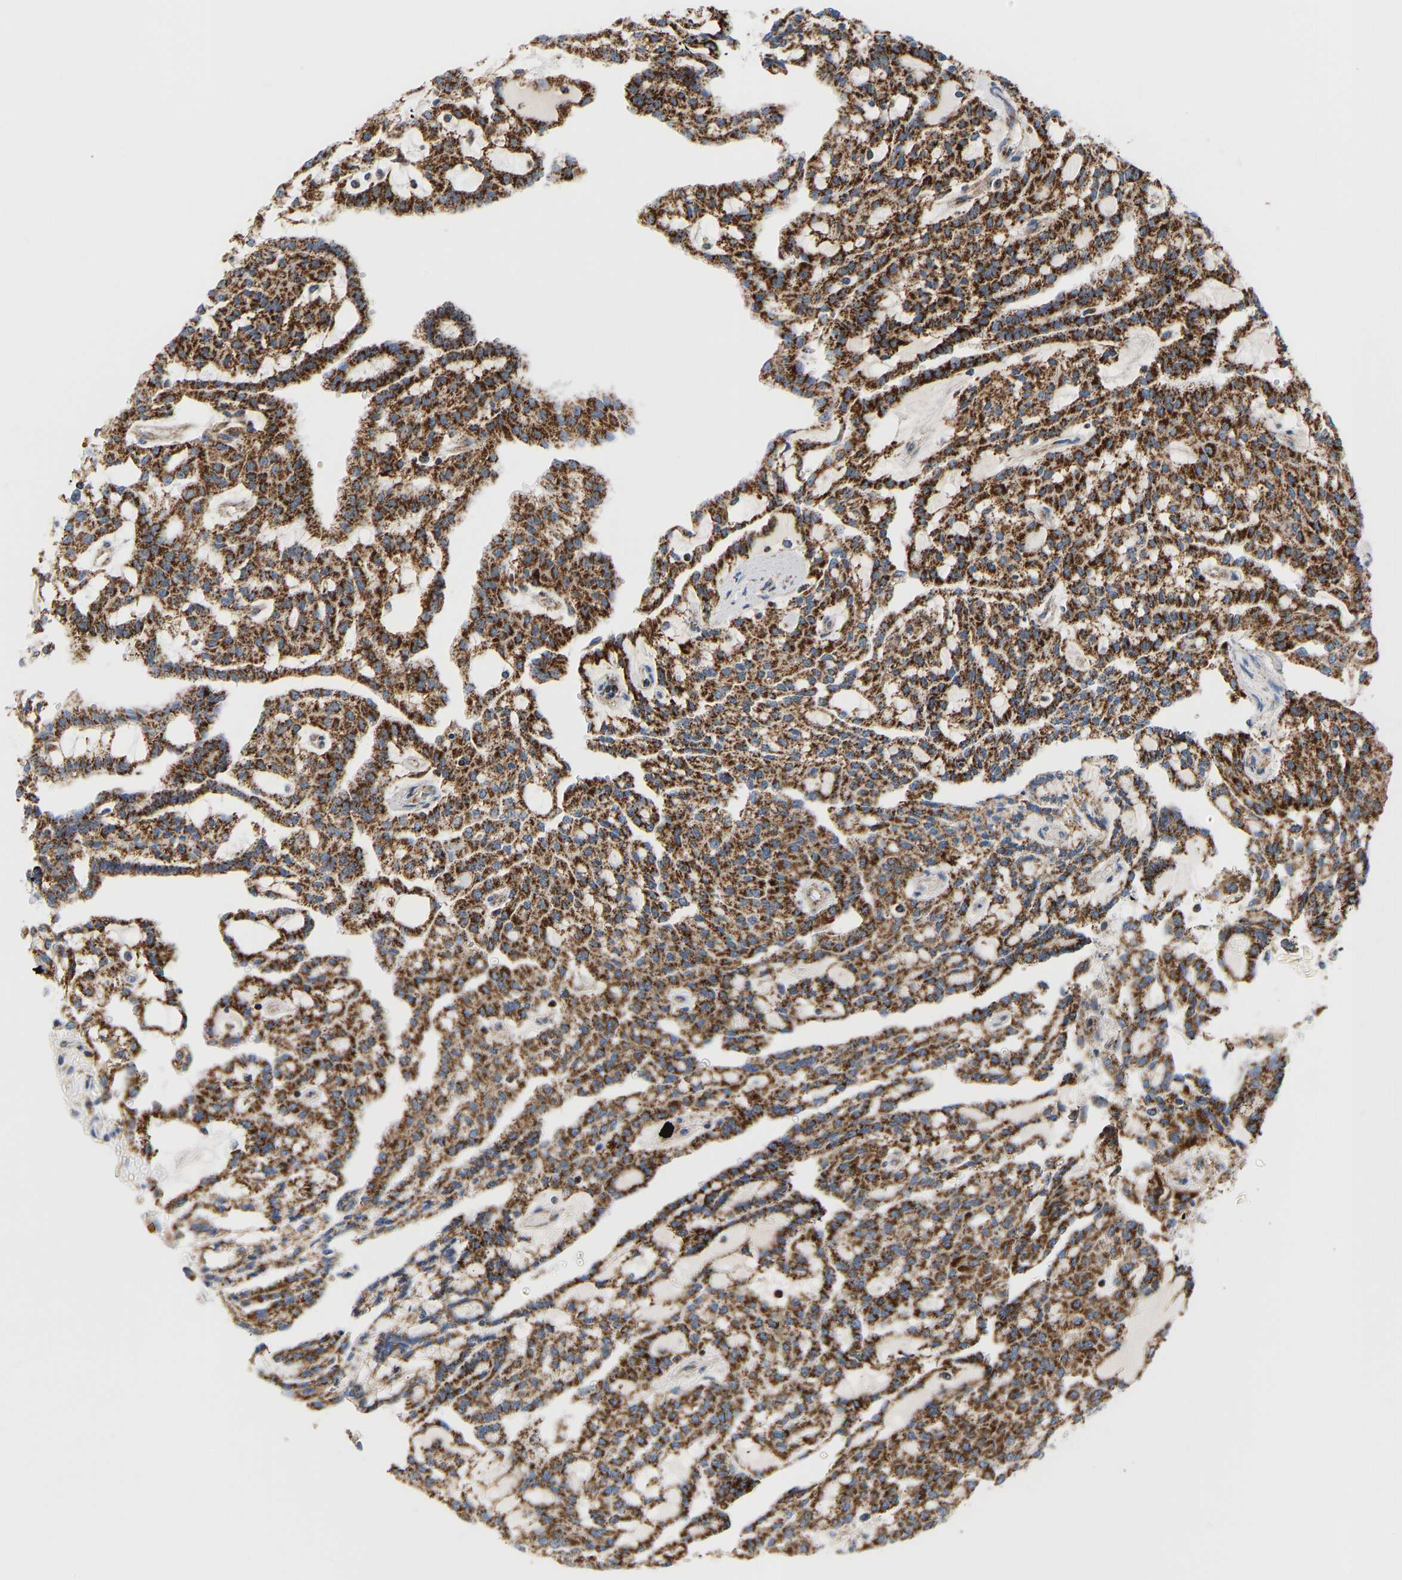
{"staining": {"intensity": "strong", "quantity": ">75%", "location": "cytoplasmic/membranous"}, "tissue": "renal cancer", "cell_type": "Tumor cells", "image_type": "cancer", "snomed": [{"axis": "morphology", "description": "Adenocarcinoma, NOS"}, {"axis": "topography", "description": "Kidney"}], "caption": "High-power microscopy captured an immunohistochemistry image of renal cancer, revealing strong cytoplasmic/membranous expression in about >75% of tumor cells. Using DAB (3,3'-diaminobenzidine) (brown) and hematoxylin (blue) stains, captured at high magnification using brightfield microscopy.", "gene": "GPSM2", "patient": {"sex": "male", "age": 63}}